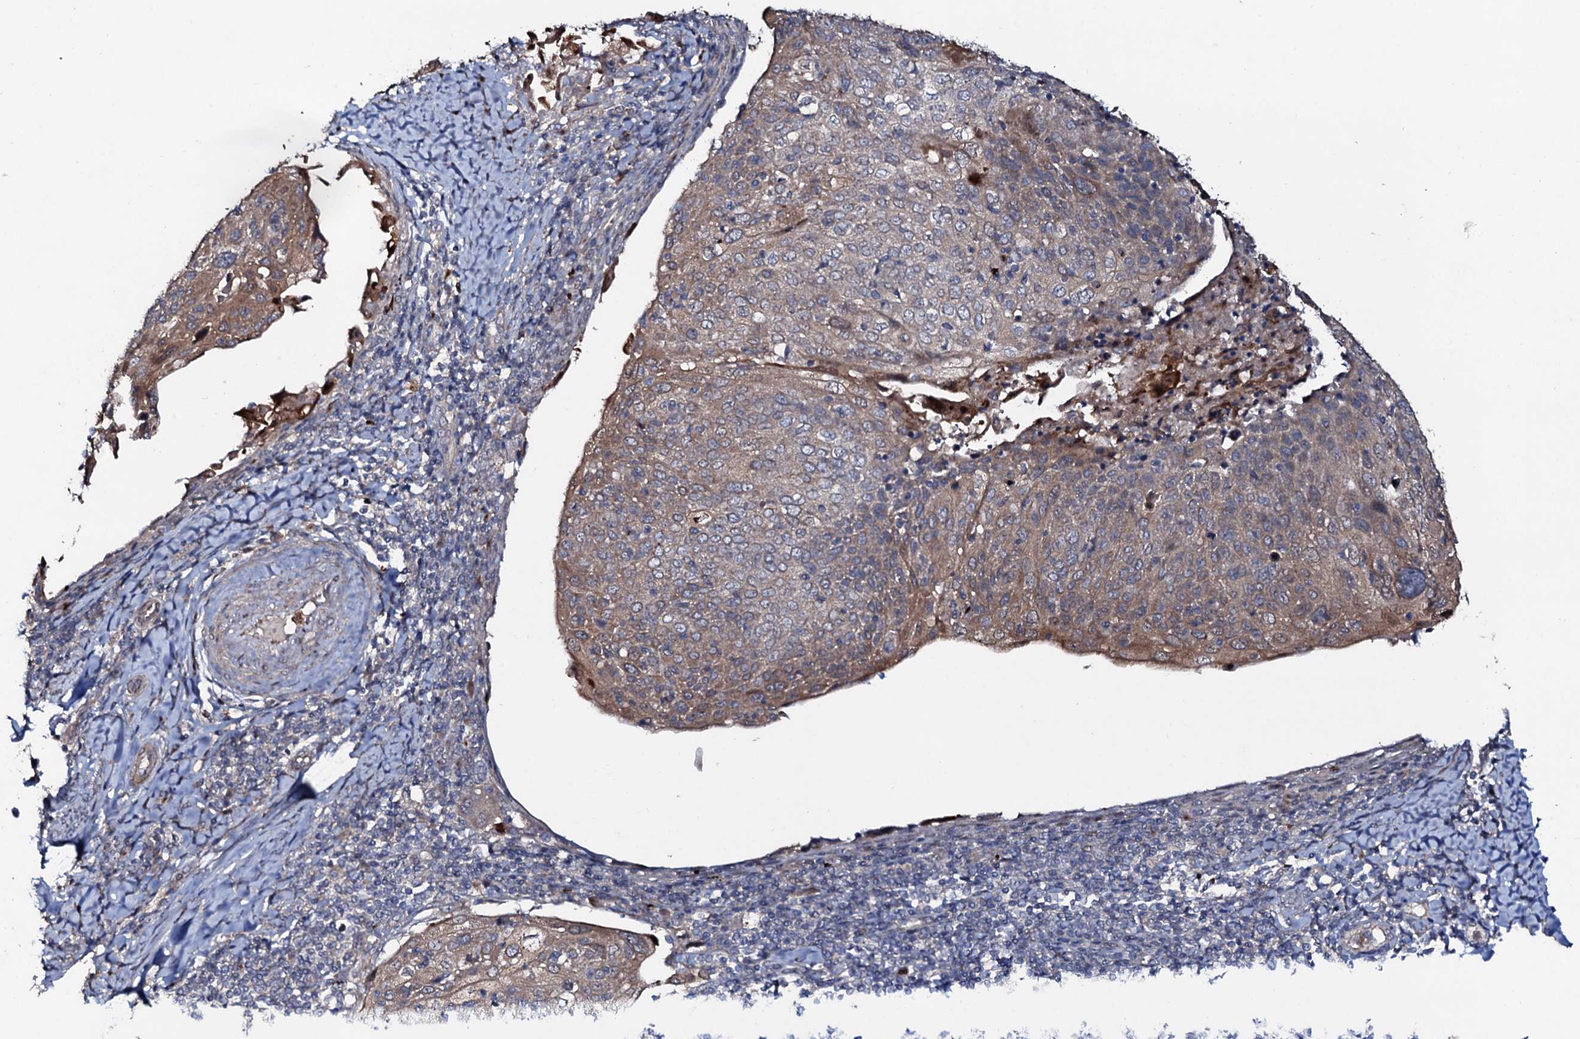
{"staining": {"intensity": "moderate", "quantity": "25%-75%", "location": "cytoplasmic/membranous"}, "tissue": "cervical cancer", "cell_type": "Tumor cells", "image_type": "cancer", "snomed": [{"axis": "morphology", "description": "Squamous cell carcinoma, NOS"}, {"axis": "topography", "description": "Cervix"}], "caption": "Cervical squamous cell carcinoma stained with IHC exhibits moderate cytoplasmic/membranous positivity in approximately 25%-75% of tumor cells.", "gene": "COG6", "patient": {"sex": "female", "age": 67}}